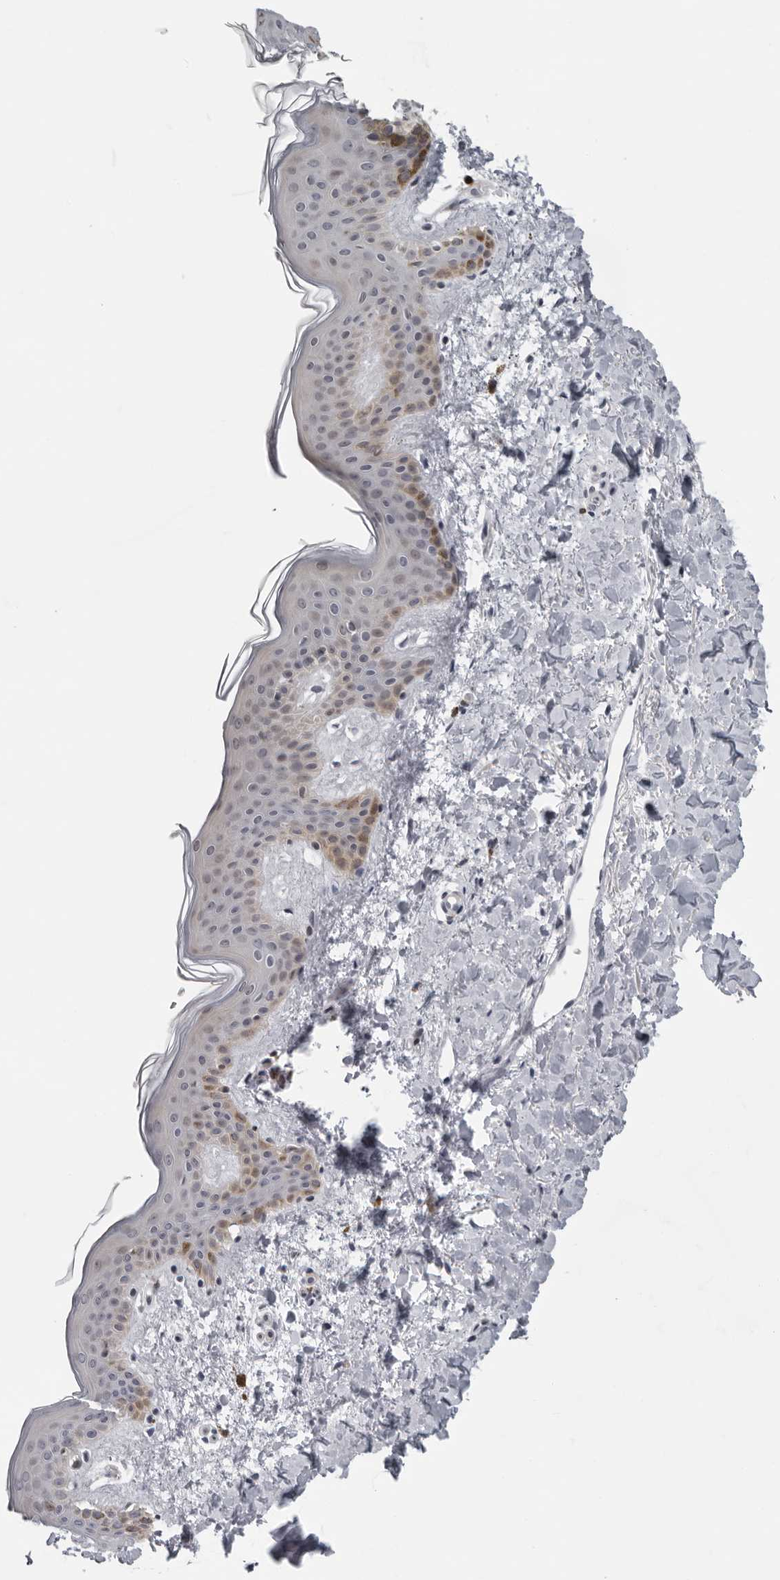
{"staining": {"intensity": "negative", "quantity": "none", "location": "none"}, "tissue": "skin", "cell_type": "Fibroblasts", "image_type": "normal", "snomed": [{"axis": "morphology", "description": "Normal tissue, NOS"}, {"axis": "topography", "description": "Skin"}], "caption": "A high-resolution image shows immunohistochemistry staining of normal skin, which demonstrates no significant positivity in fibroblasts. Brightfield microscopy of immunohistochemistry (IHC) stained with DAB (3,3'-diaminobenzidine) (brown) and hematoxylin (blue), captured at high magnification.", "gene": "PIP4K2C", "patient": {"sex": "female", "age": 46}}